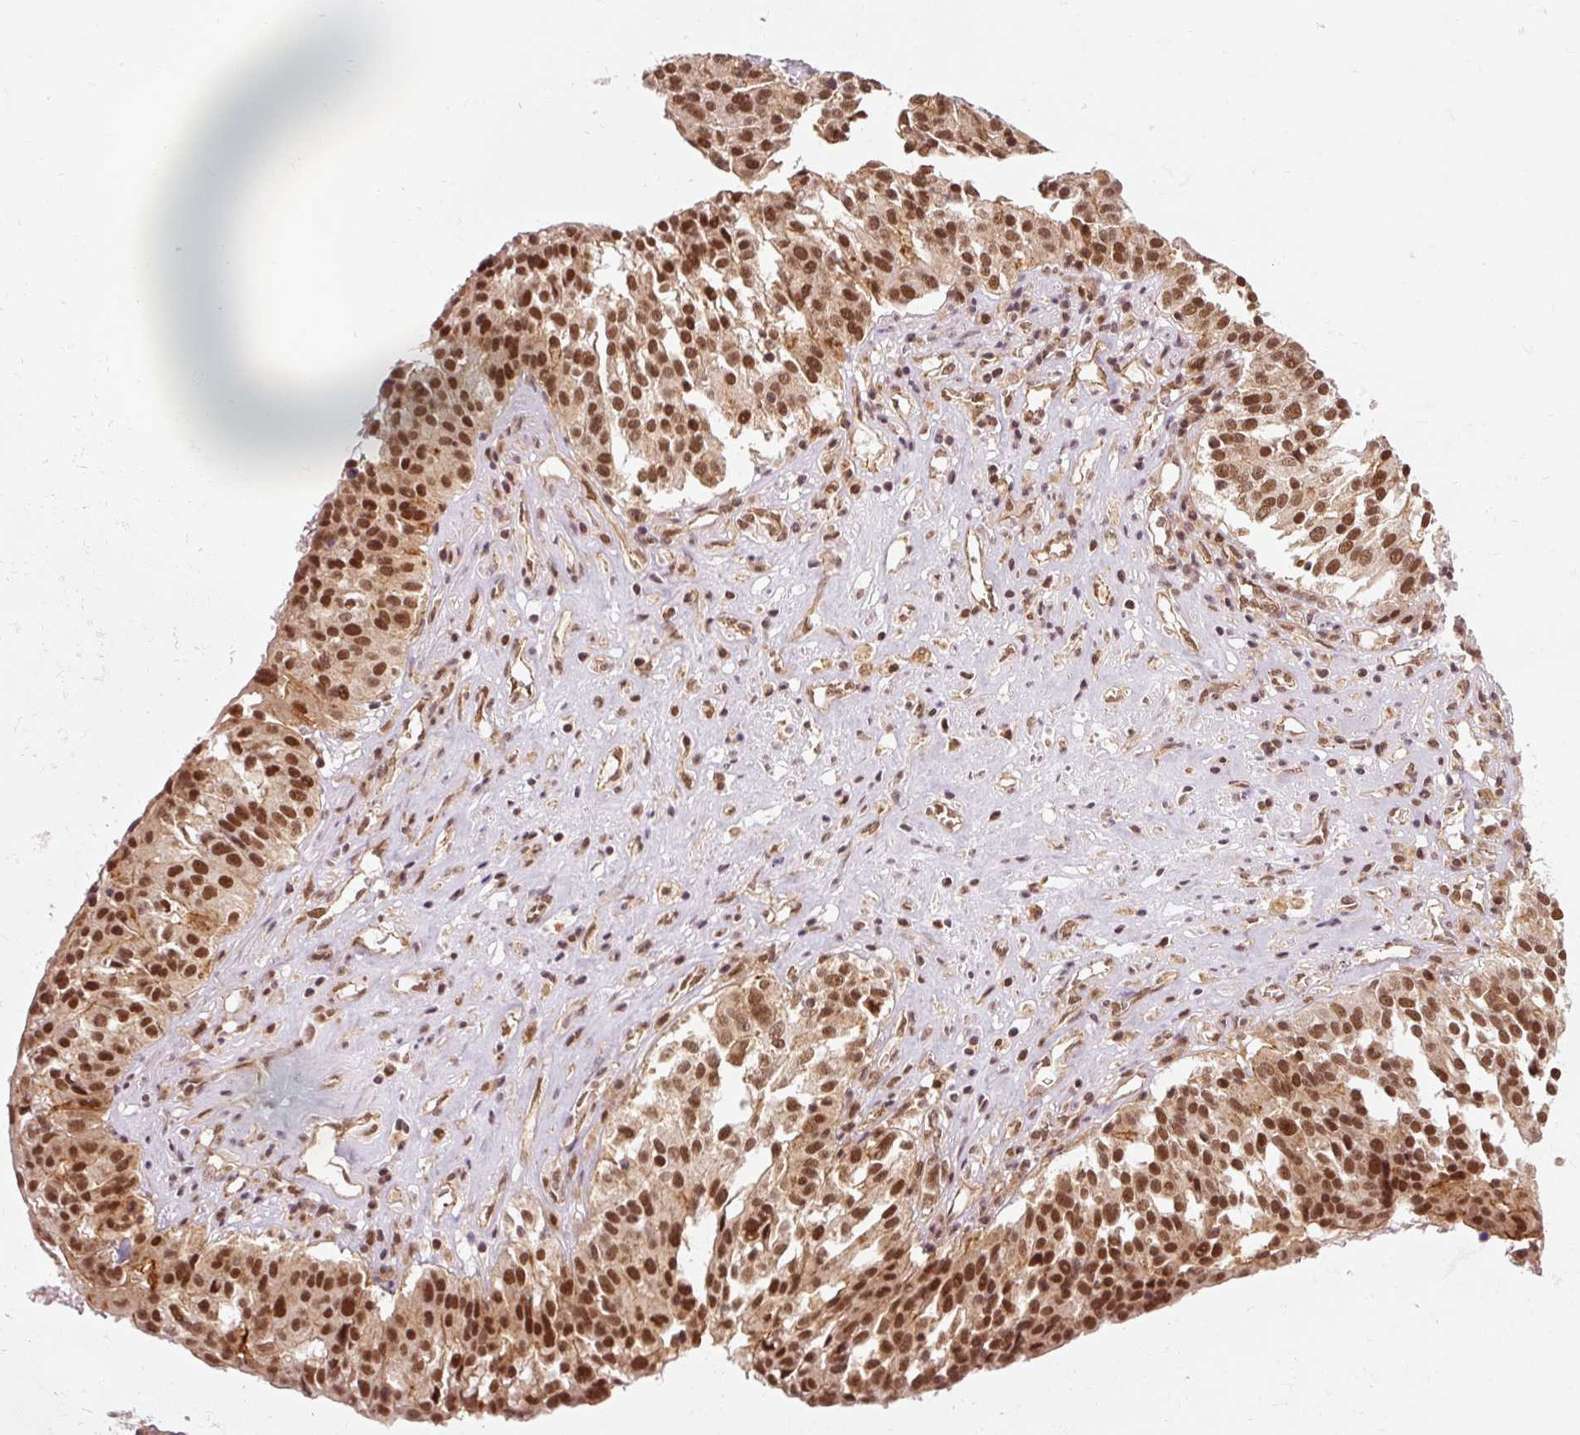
{"staining": {"intensity": "strong", "quantity": ">75%", "location": "nuclear"}, "tissue": "ovarian cancer", "cell_type": "Tumor cells", "image_type": "cancer", "snomed": [{"axis": "morphology", "description": "Cystadenocarcinoma, serous, NOS"}, {"axis": "topography", "description": "Ovary"}], "caption": "Ovarian serous cystadenocarcinoma tissue displays strong nuclear positivity in about >75% of tumor cells", "gene": "CSTF1", "patient": {"sex": "female", "age": 59}}